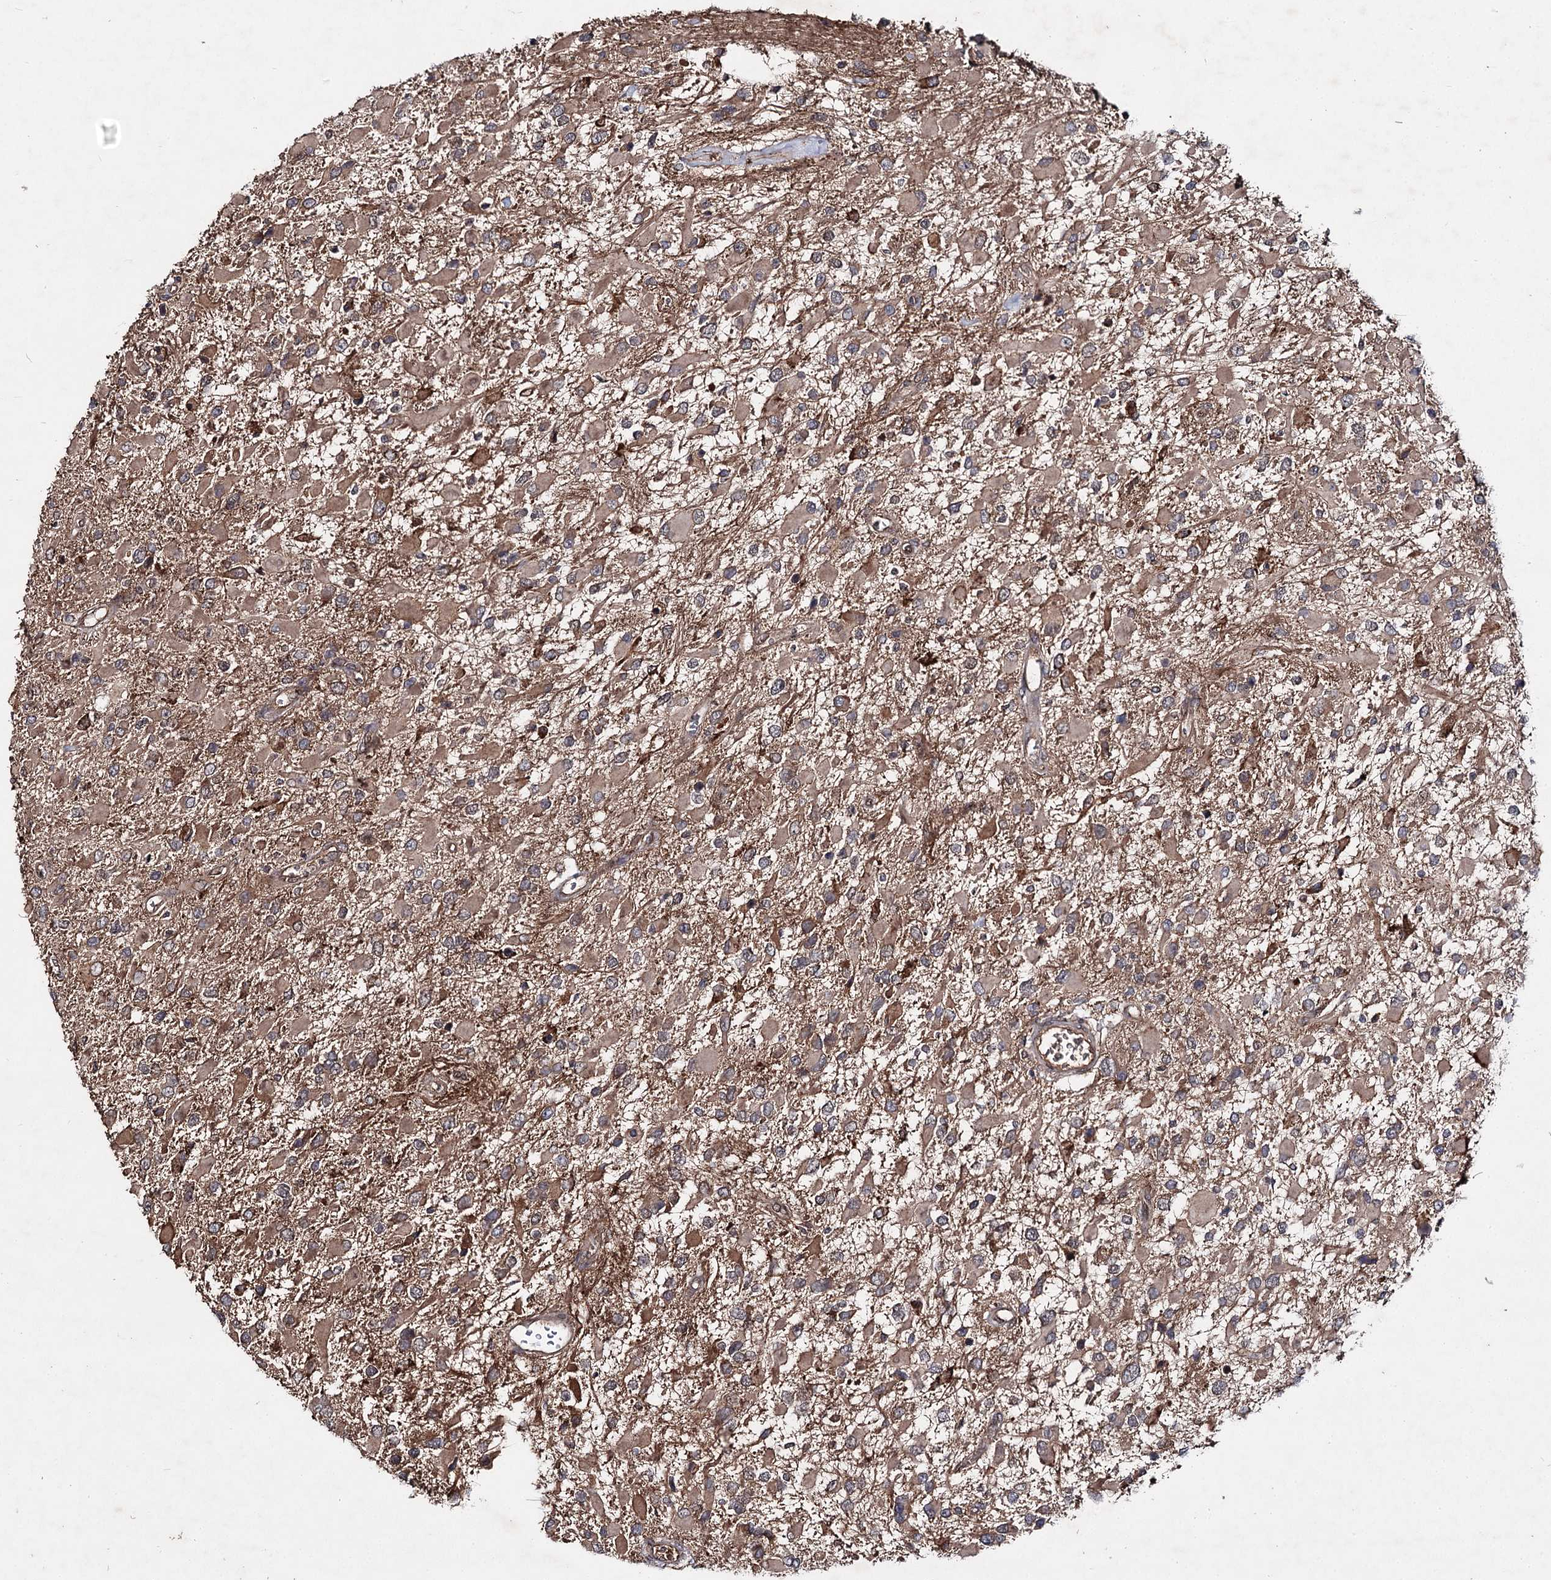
{"staining": {"intensity": "moderate", "quantity": ">75%", "location": "cytoplasmic/membranous"}, "tissue": "glioma", "cell_type": "Tumor cells", "image_type": "cancer", "snomed": [{"axis": "morphology", "description": "Glioma, malignant, High grade"}, {"axis": "topography", "description": "Brain"}], "caption": "DAB immunohistochemical staining of glioma reveals moderate cytoplasmic/membranous protein staining in approximately >75% of tumor cells.", "gene": "MSANTD2", "patient": {"sex": "male", "age": 53}}